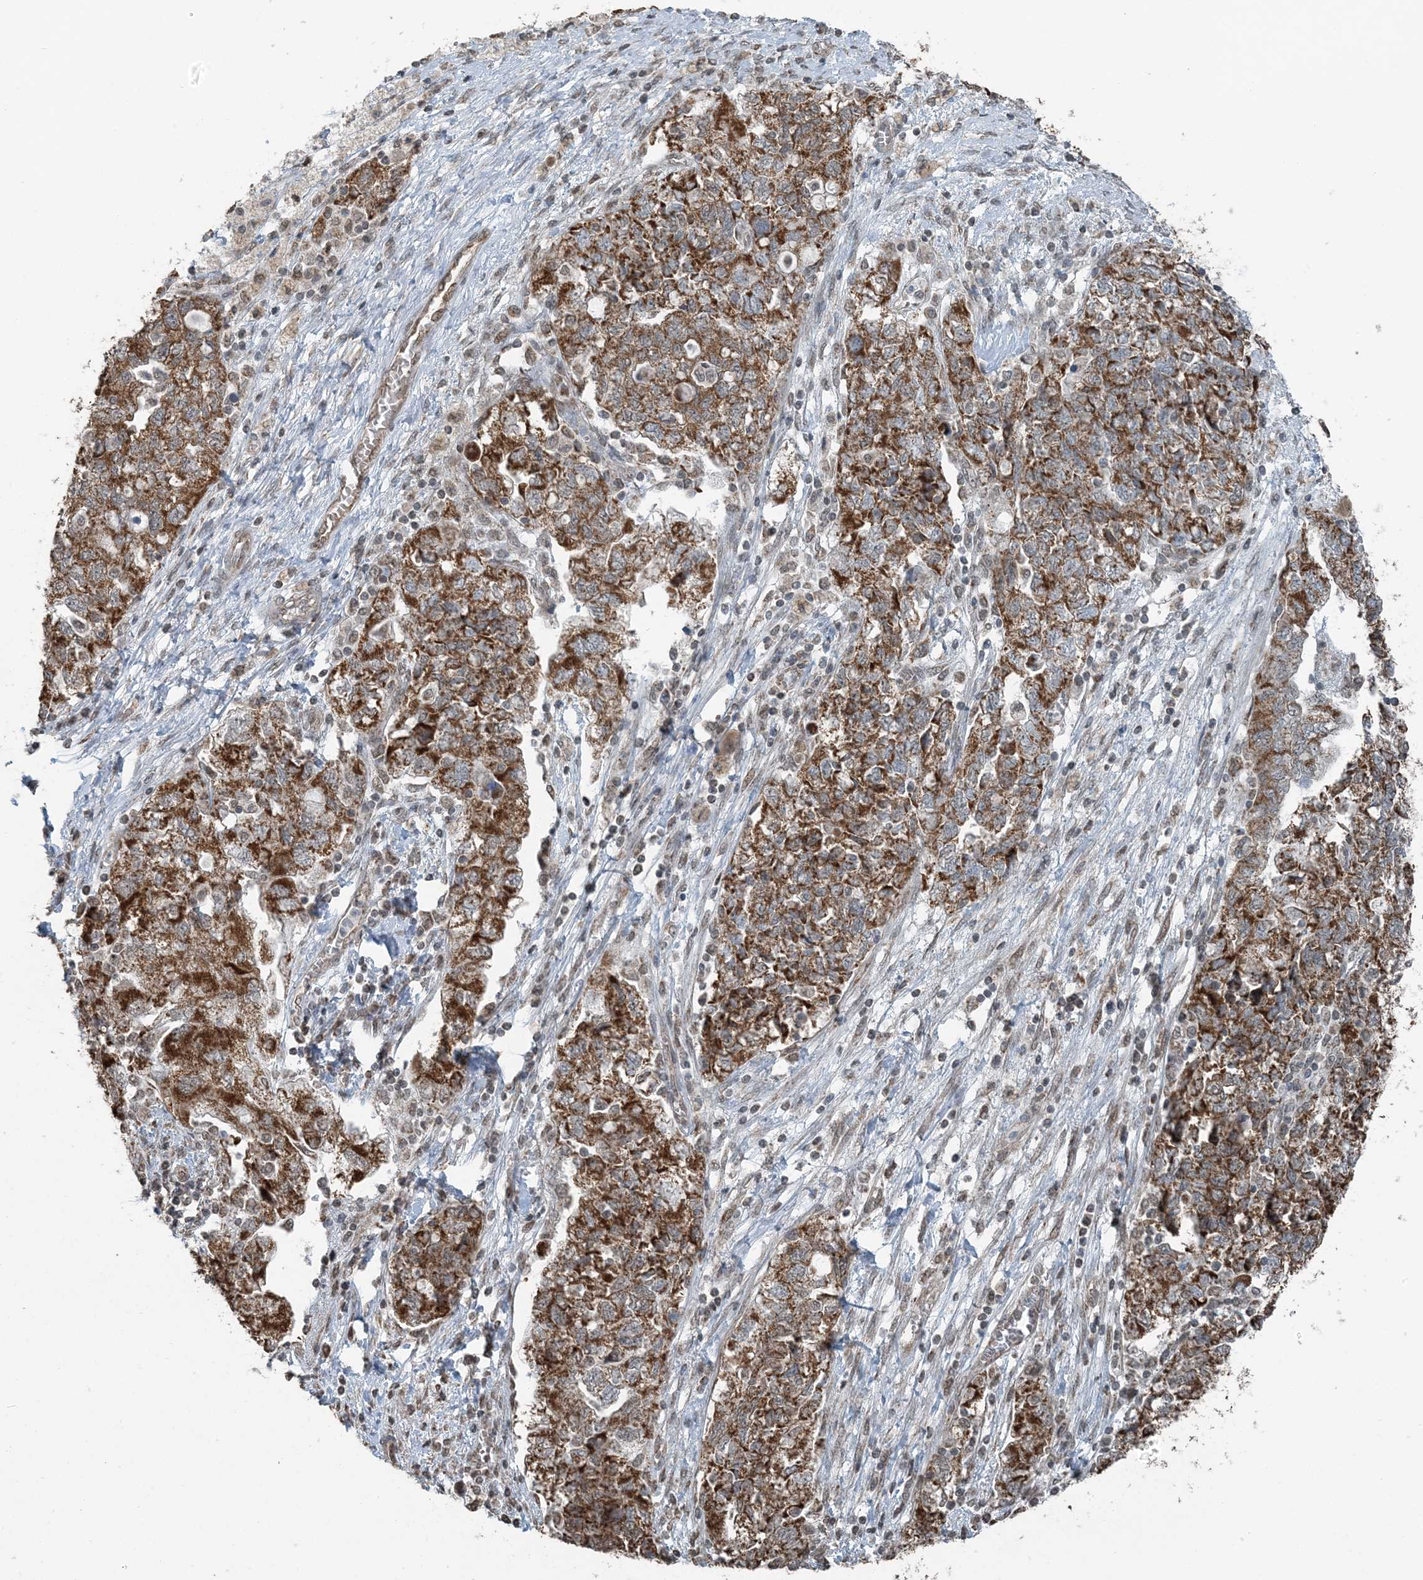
{"staining": {"intensity": "moderate", "quantity": ">75%", "location": "cytoplasmic/membranous"}, "tissue": "ovarian cancer", "cell_type": "Tumor cells", "image_type": "cancer", "snomed": [{"axis": "morphology", "description": "Carcinoma, NOS"}, {"axis": "morphology", "description": "Cystadenocarcinoma, serous, NOS"}, {"axis": "topography", "description": "Ovary"}], "caption": "This is a photomicrograph of immunohistochemistry (IHC) staining of serous cystadenocarcinoma (ovarian), which shows moderate staining in the cytoplasmic/membranous of tumor cells.", "gene": "PILRB", "patient": {"sex": "female", "age": 69}}